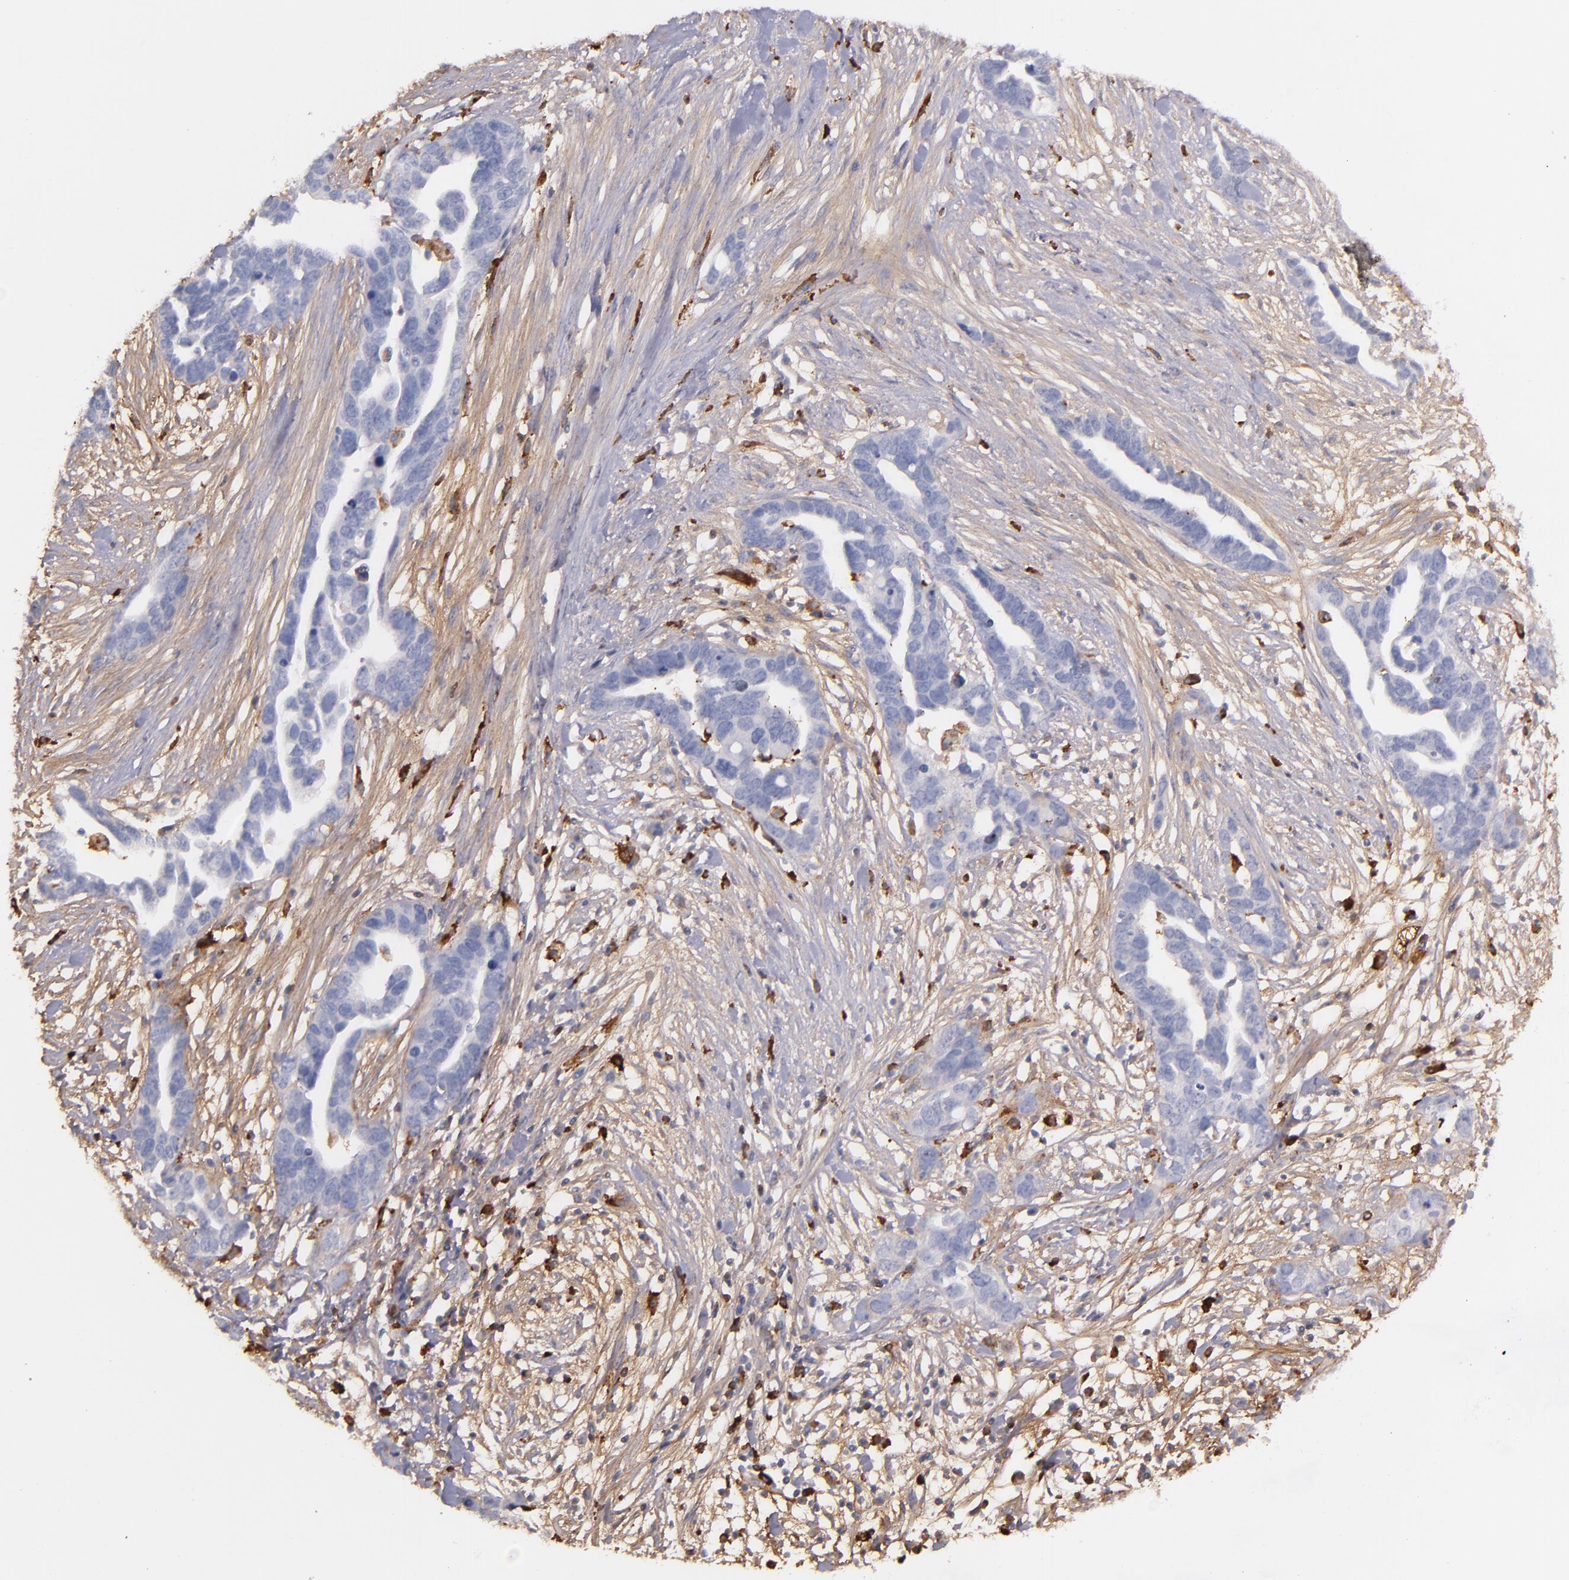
{"staining": {"intensity": "negative", "quantity": "none", "location": "none"}, "tissue": "ovarian cancer", "cell_type": "Tumor cells", "image_type": "cancer", "snomed": [{"axis": "morphology", "description": "Cystadenocarcinoma, serous, NOS"}, {"axis": "topography", "description": "Ovary"}], "caption": "Micrograph shows no protein staining in tumor cells of serous cystadenocarcinoma (ovarian) tissue. (DAB IHC with hematoxylin counter stain).", "gene": "C1QA", "patient": {"sex": "female", "age": 54}}